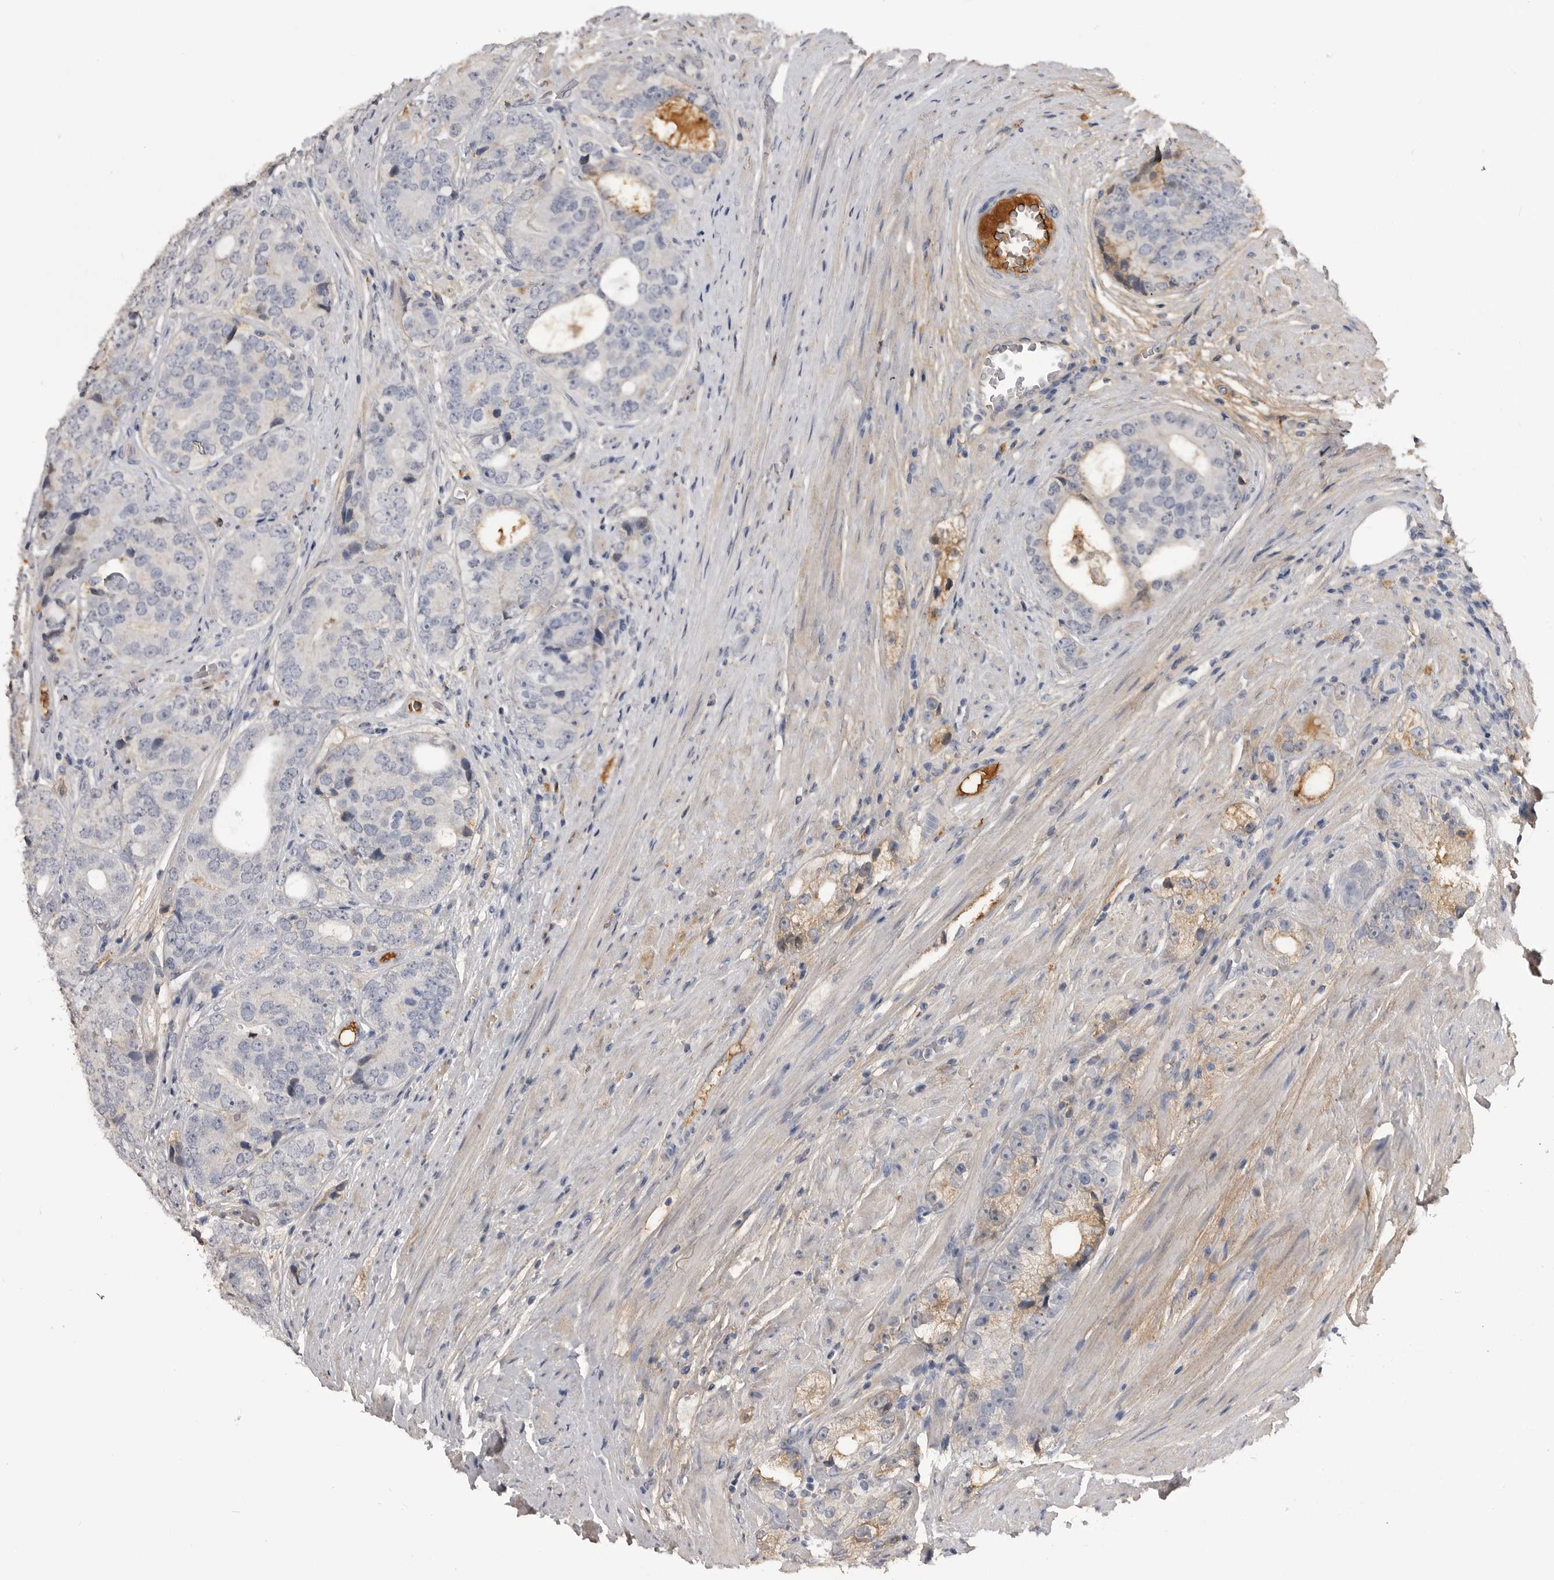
{"staining": {"intensity": "weak", "quantity": "<25%", "location": "cytoplasmic/membranous"}, "tissue": "prostate cancer", "cell_type": "Tumor cells", "image_type": "cancer", "snomed": [{"axis": "morphology", "description": "Adenocarcinoma, High grade"}, {"axis": "topography", "description": "Prostate"}], "caption": "This is an immunohistochemistry (IHC) image of prostate cancer. There is no staining in tumor cells.", "gene": "AHSG", "patient": {"sex": "male", "age": 56}}